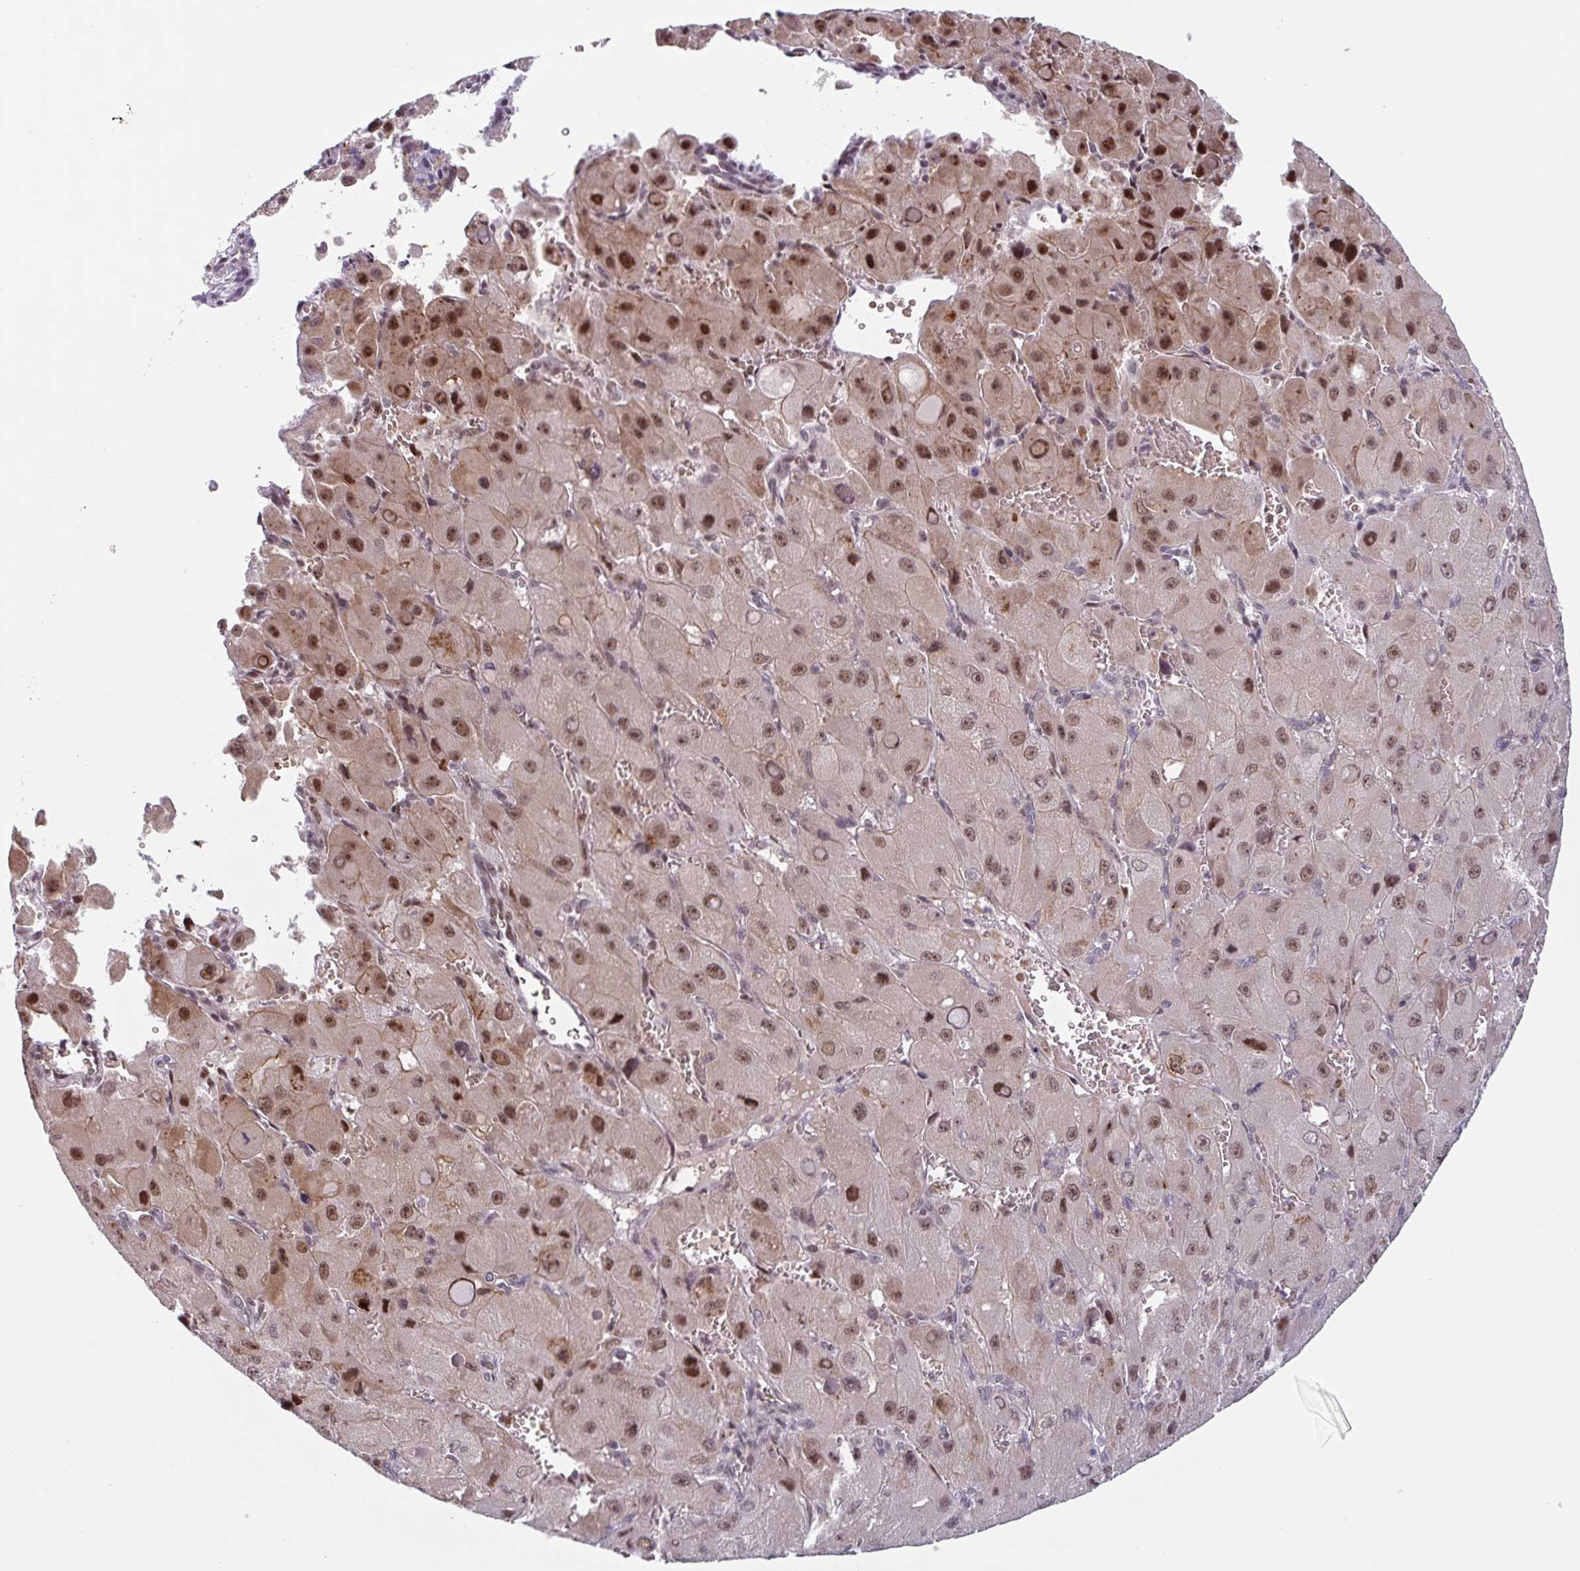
{"staining": {"intensity": "moderate", "quantity": ">75%", "location": "nuclear"}, "tissue": "liver cancer", "cell_type": "Tumor cells", "image_type": "cancer", "snomed": [{"axis": "morphology", "description": "Carcinoma, Hepatocellular, NOS"}, {"axis": "topography", "description": "Liver"}], "caption": "A brown stain labels moderate nuclear expression of a protein in hepatocellular carcinoma (liver) tumor cells. (brown staining indicates protein expression, while blue staining denotes nuclei).", "gene": "NLRP13", "patient": {"sex": "male", "age": 27}}